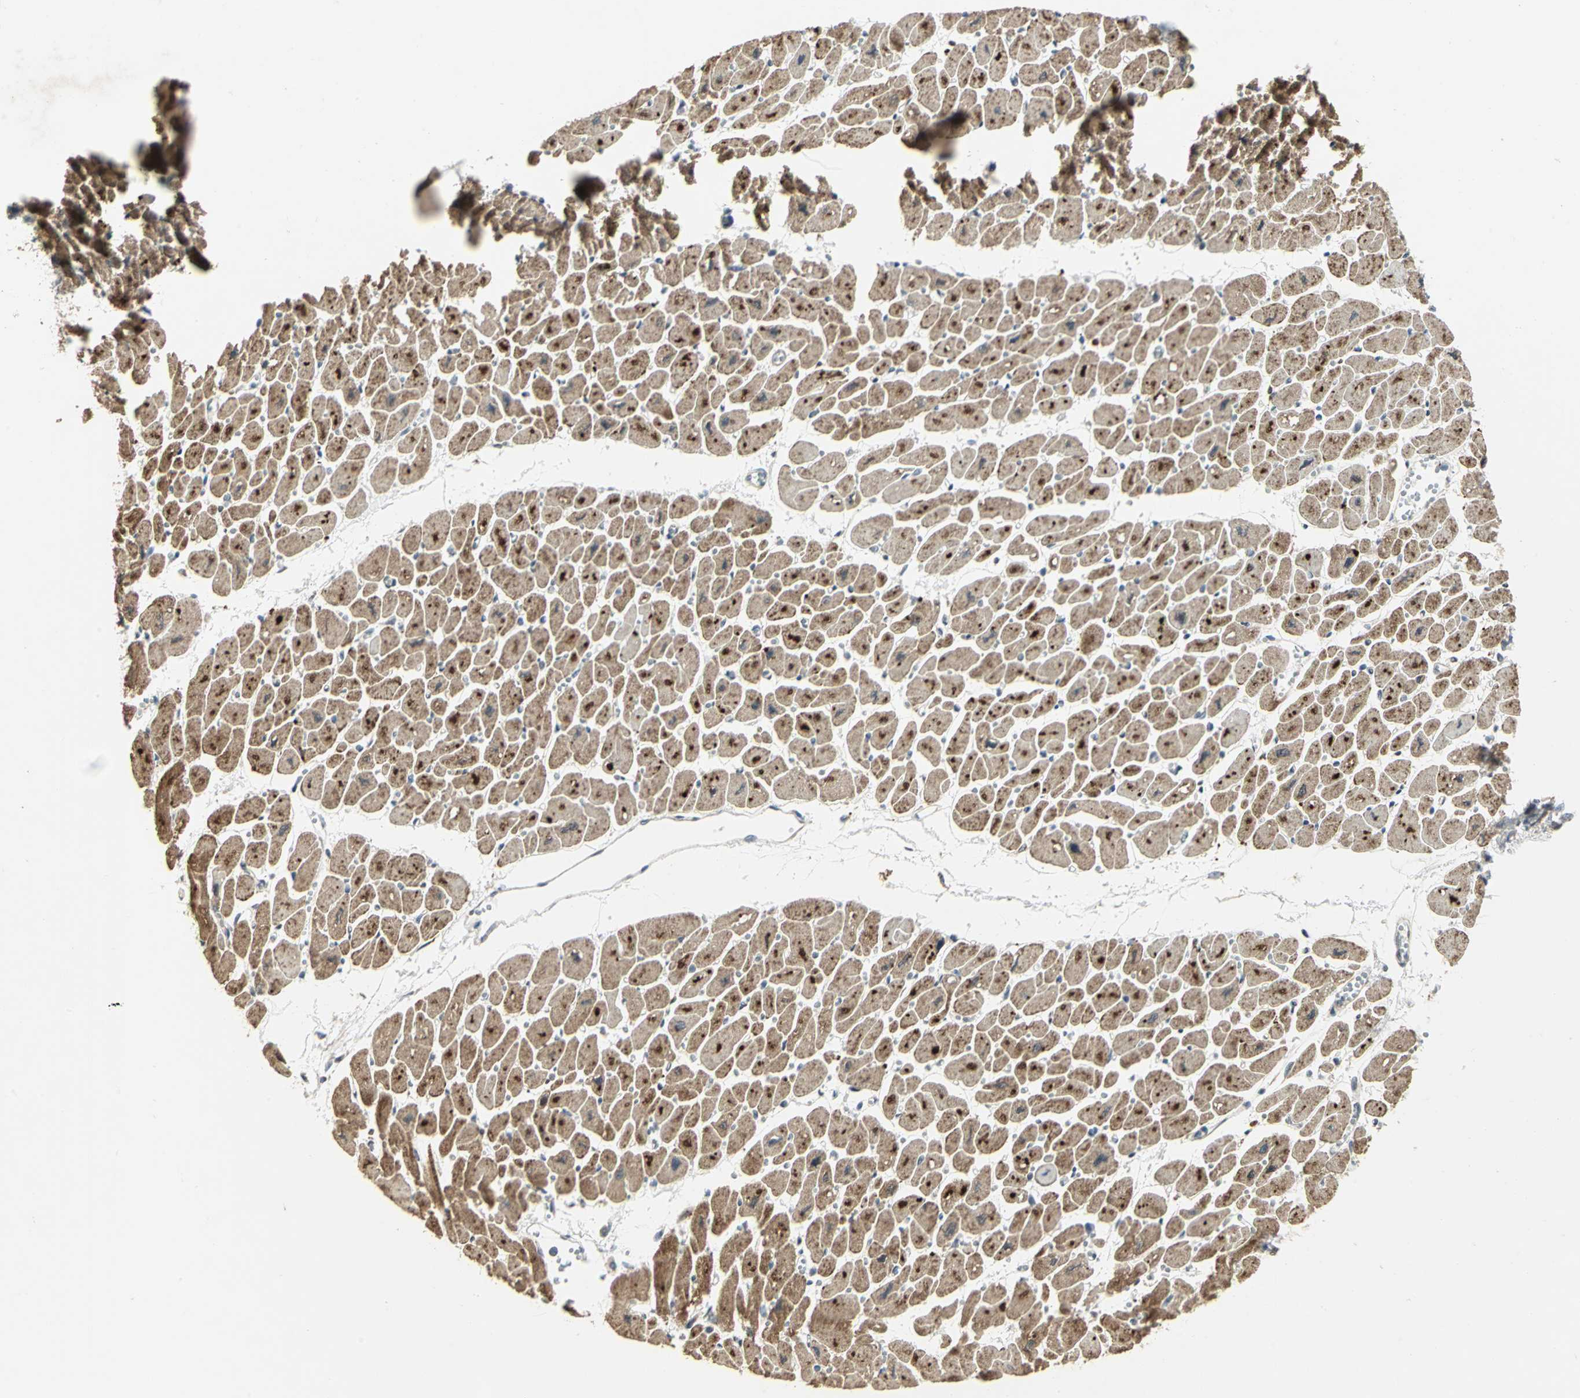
{"staining": {"intensity": "strong", "quantity": "25%-75%", "location": "cytoplasmic/membranous"}, "tissue": "heart muscle", "cell_type": "Cardiomyocytes", "image_type": "normal", "snomed": [{"axis": "morphology", "description": "Normal tissue, NOS"}, {"axis": "topography", "description": "Heart"}], "caption": "Human heart muscle stained for a protein (brown) displays strong cytoplasmic/membranous positive expression in approximately 25%-75% of cardiomyocytes.", "gene": "PLAGL2", "patient": {"sex": "female", "age": 54}}